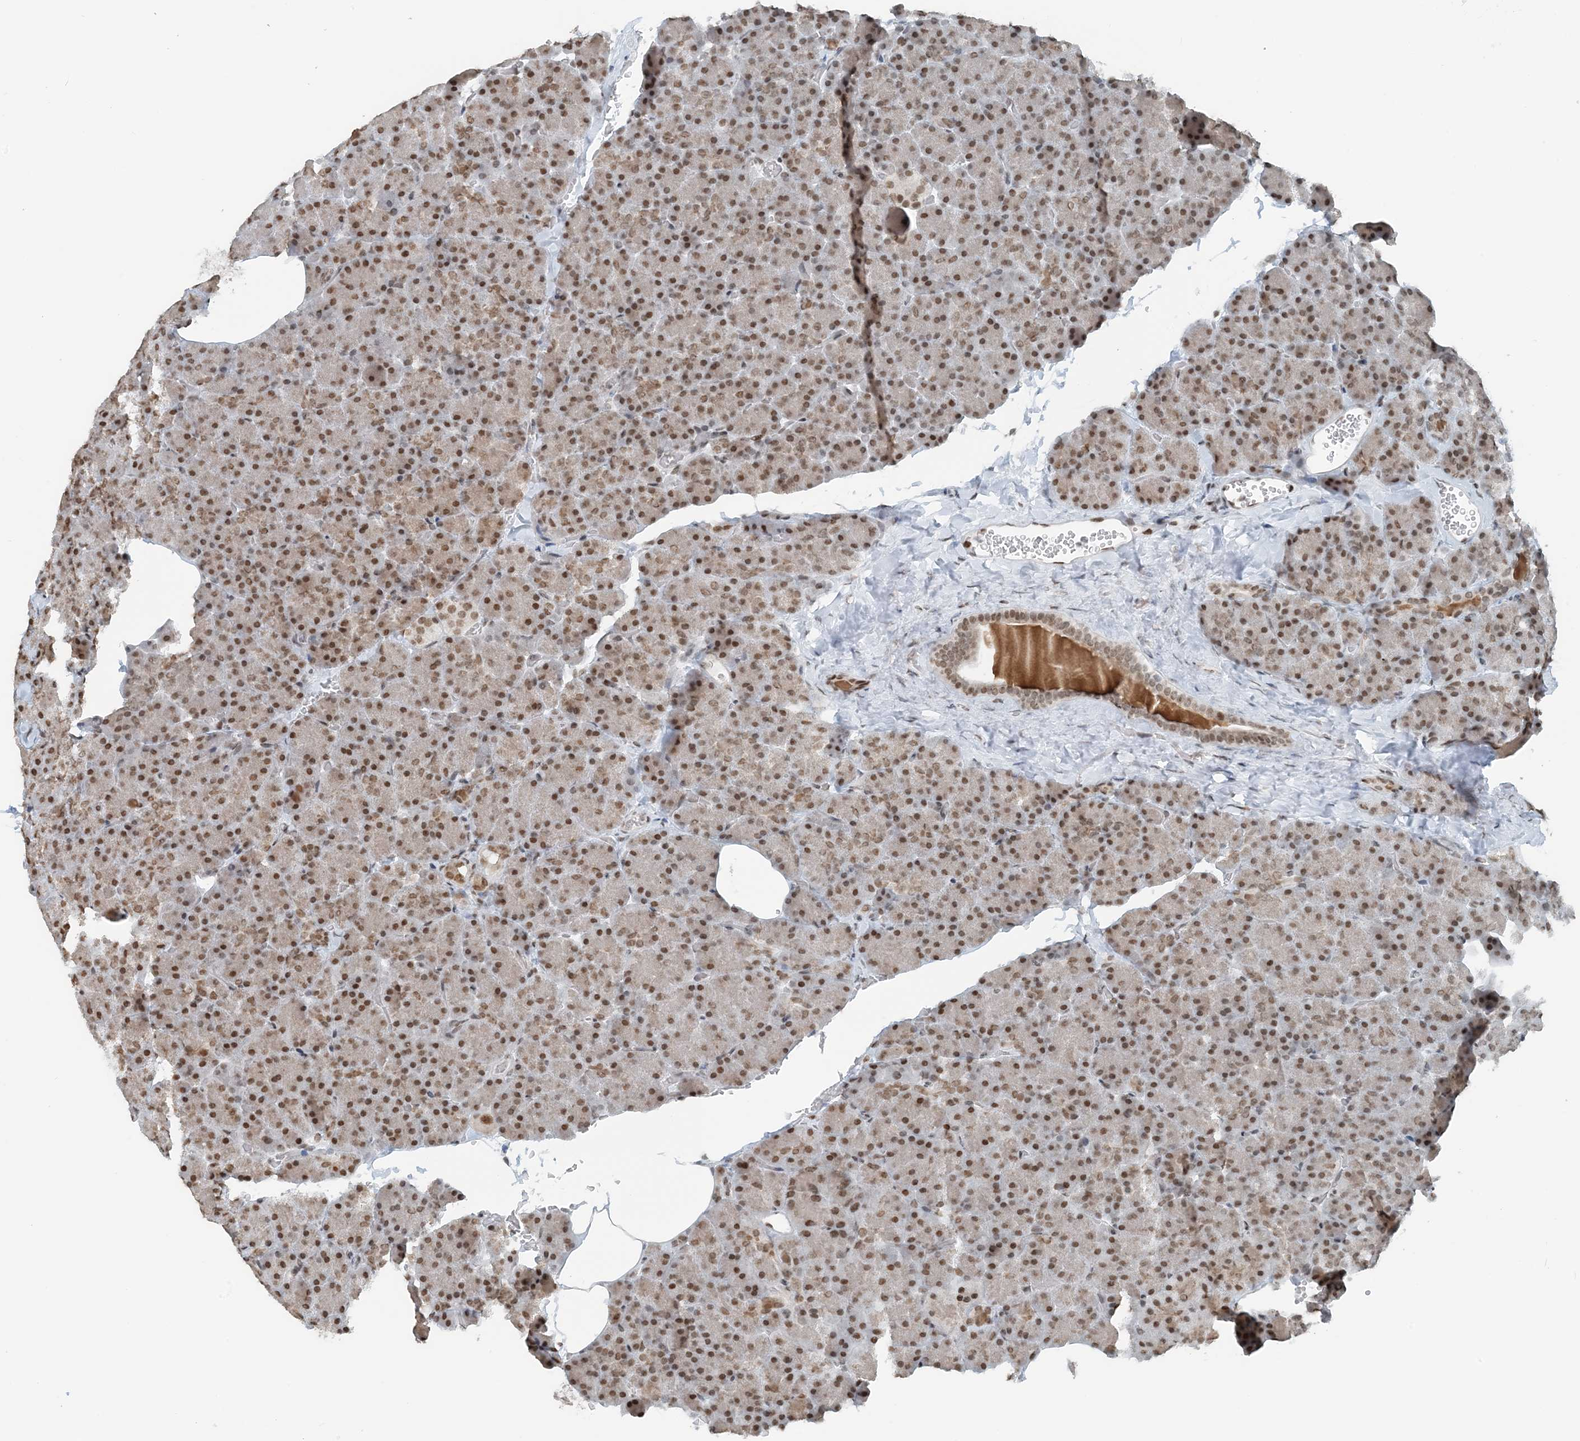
{"staining": {"intensity": "moderate", "quantity": ">75%", "location": "nuclear"}, "tissue": "pancreas", "cell_type": "Exocrine glandular cells", "image_type": "normal", "snomed": [{"axis": "morphology", "description": "Normal tissue, NOS"}, {"axis": "morphology", "description": "Carcinoid, malignant, NOS"}, {"axis": "topography", "description": "Pancreas"}], "caption": "Normal pancreas was stained to show a protein in brown. There is medium levels of moderate nuclear staining in approximately >75% of exocrine glandular cells. The staining is performed using DAB (3,3'-diaminobenzidine) brown chromogen to label protein expression. The nuclei are counter-stained blue using hematoxylin.", "gene": "ZNF500", "patient": {"sex": "female", "age": 35}}